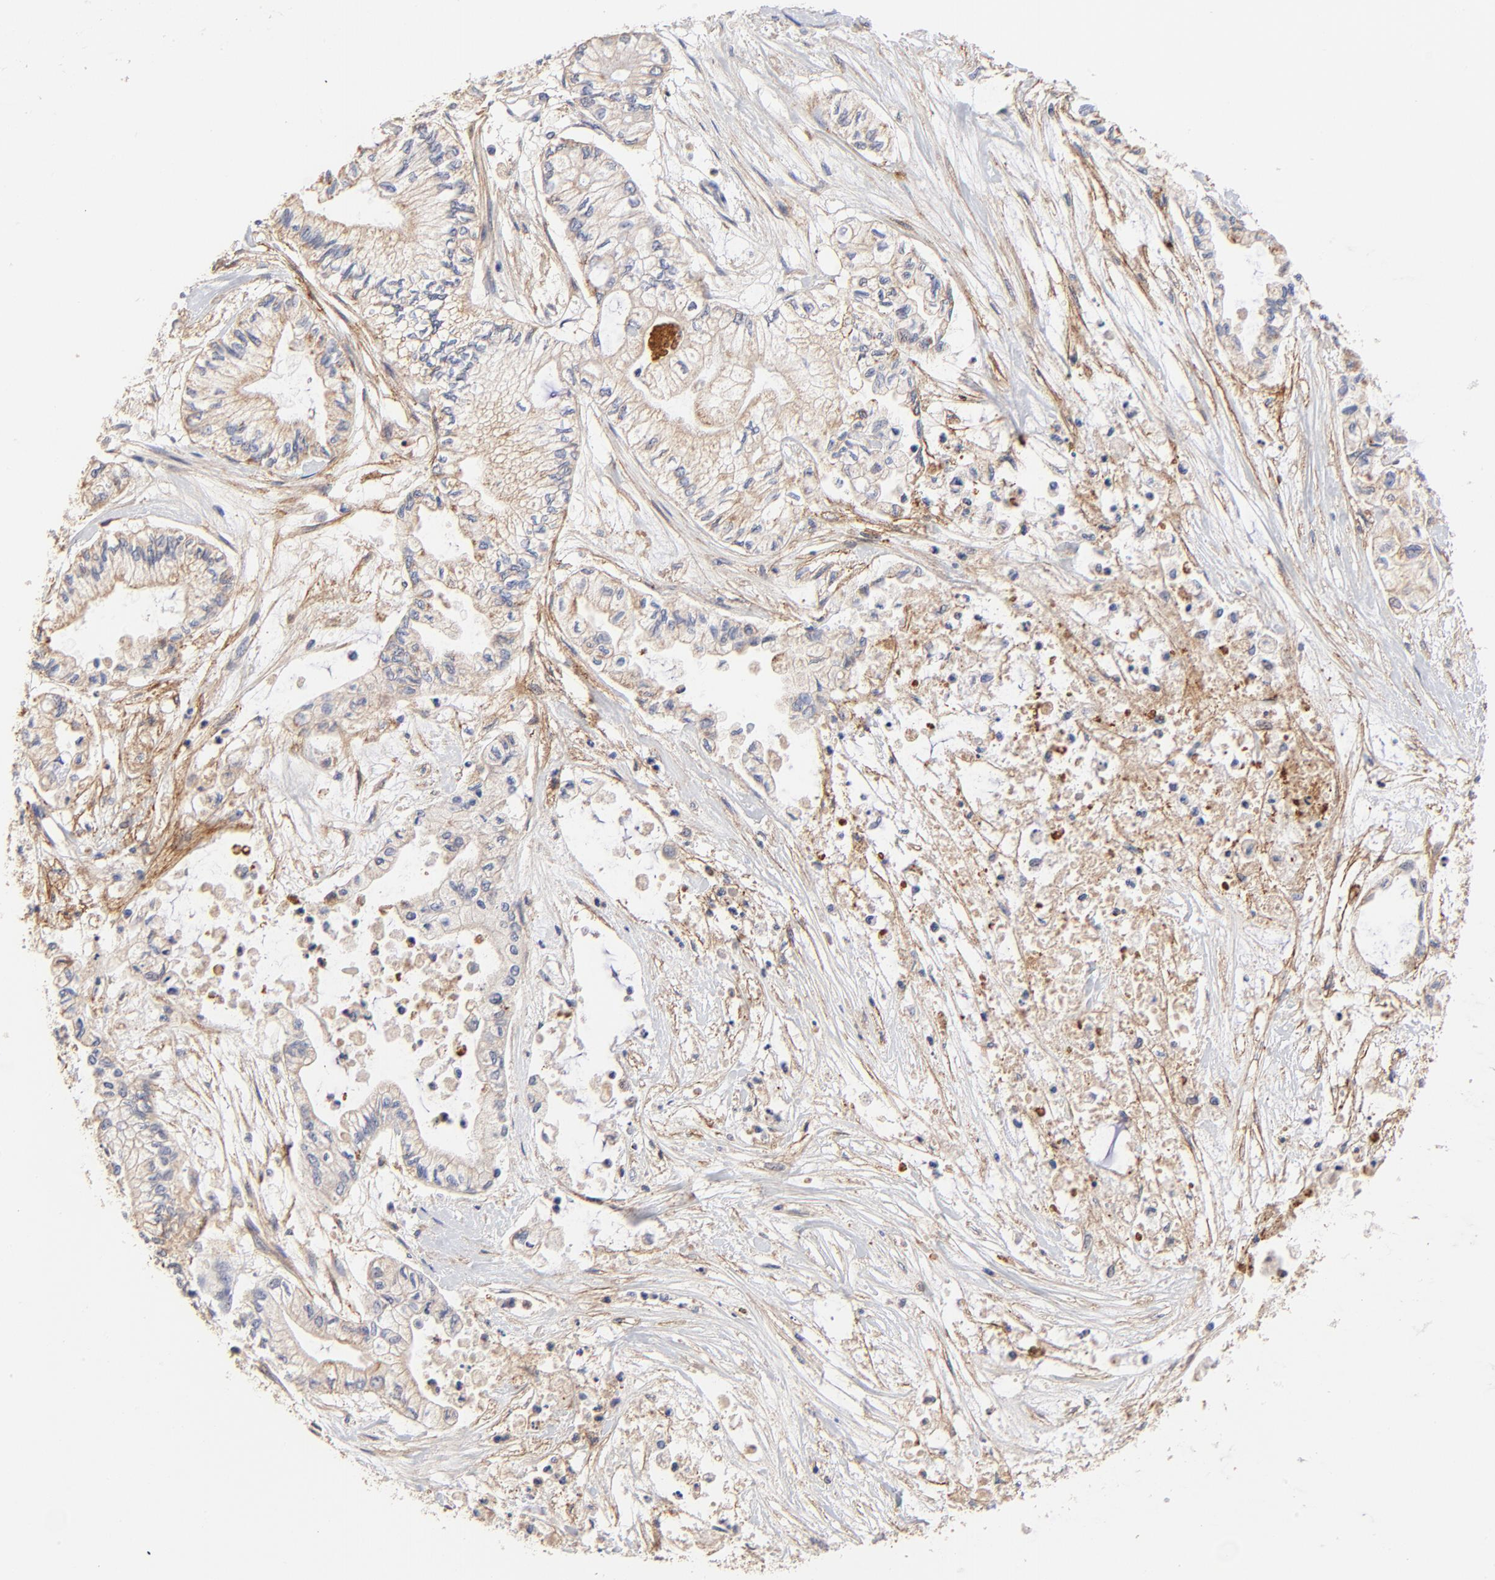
{"staining": {"intensity": "weak", "quantity": ">75%", "location": "cytoplasmic/membranous"}, "tissue": "pancreatic cancer", "cell_type": "Tumor cells", "image_type": "cancer", "snomed": [{"axis": "morphology", "description": "Adenocarcinoma, NOS"}, {"axis": "topography", "description": "Pancreas"}], "caption": "Tumor cells exhibit low levels of weak cytoplasmic/membranous positivity in approximately >75% of cells in adenocarcinoma (pancreatic).", "gene": "PTK7", "patient": {"sex": "male", "age": 79}}